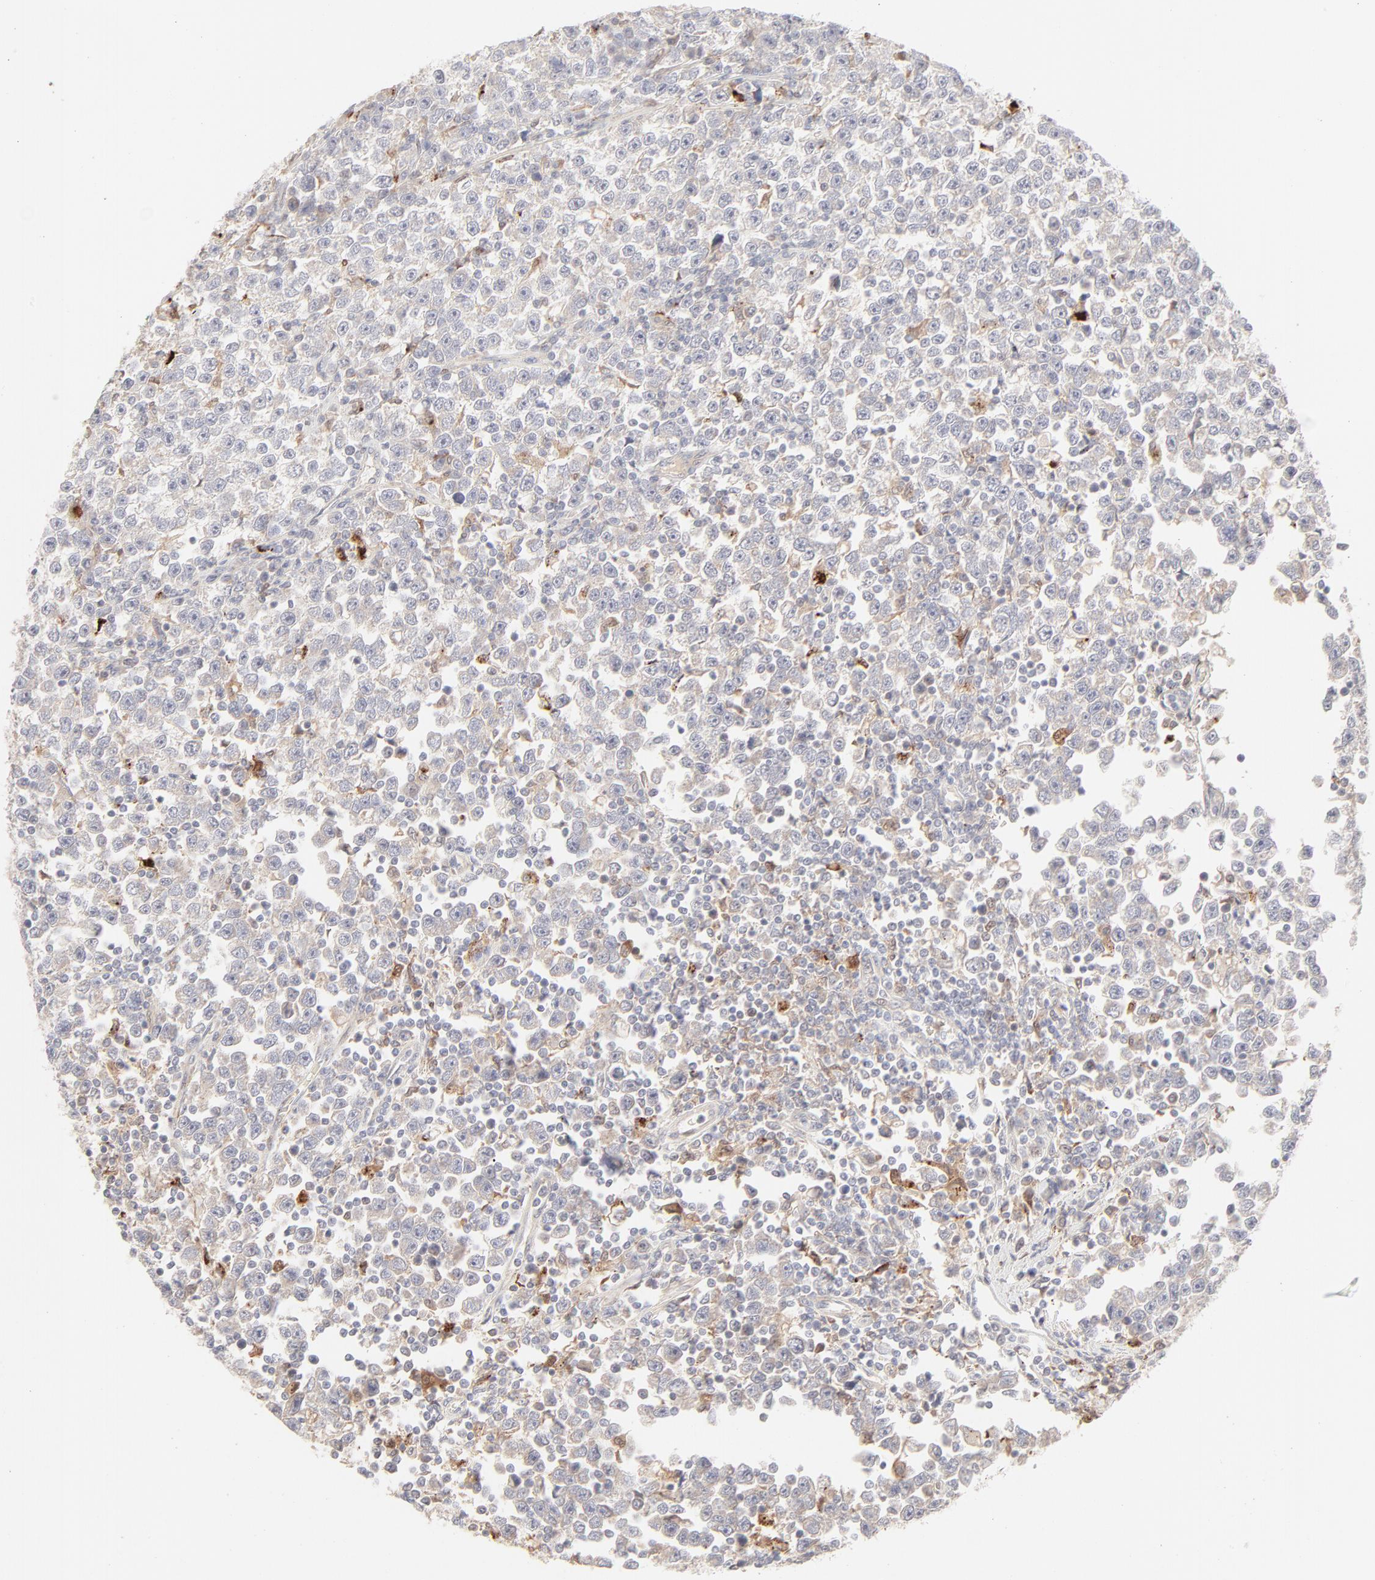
{"staining": {"intensity": "negative", "quantity": "none", "location": "none"}, "tissue": "testis cancer", "cell_type": "Tumor cells", "image_type": "cancer", "snomed": [{"axis": "morphology", "description": "Seminoma, NOS"}, {"axis": "topography", "description": "Testis"}], "caption": "DAB immunohistochemical staining of testis seminoma exhibits no significant expression in tumor cells.", "gene": "LGALS2", "patient": {"sex": "male", "age": 43}}